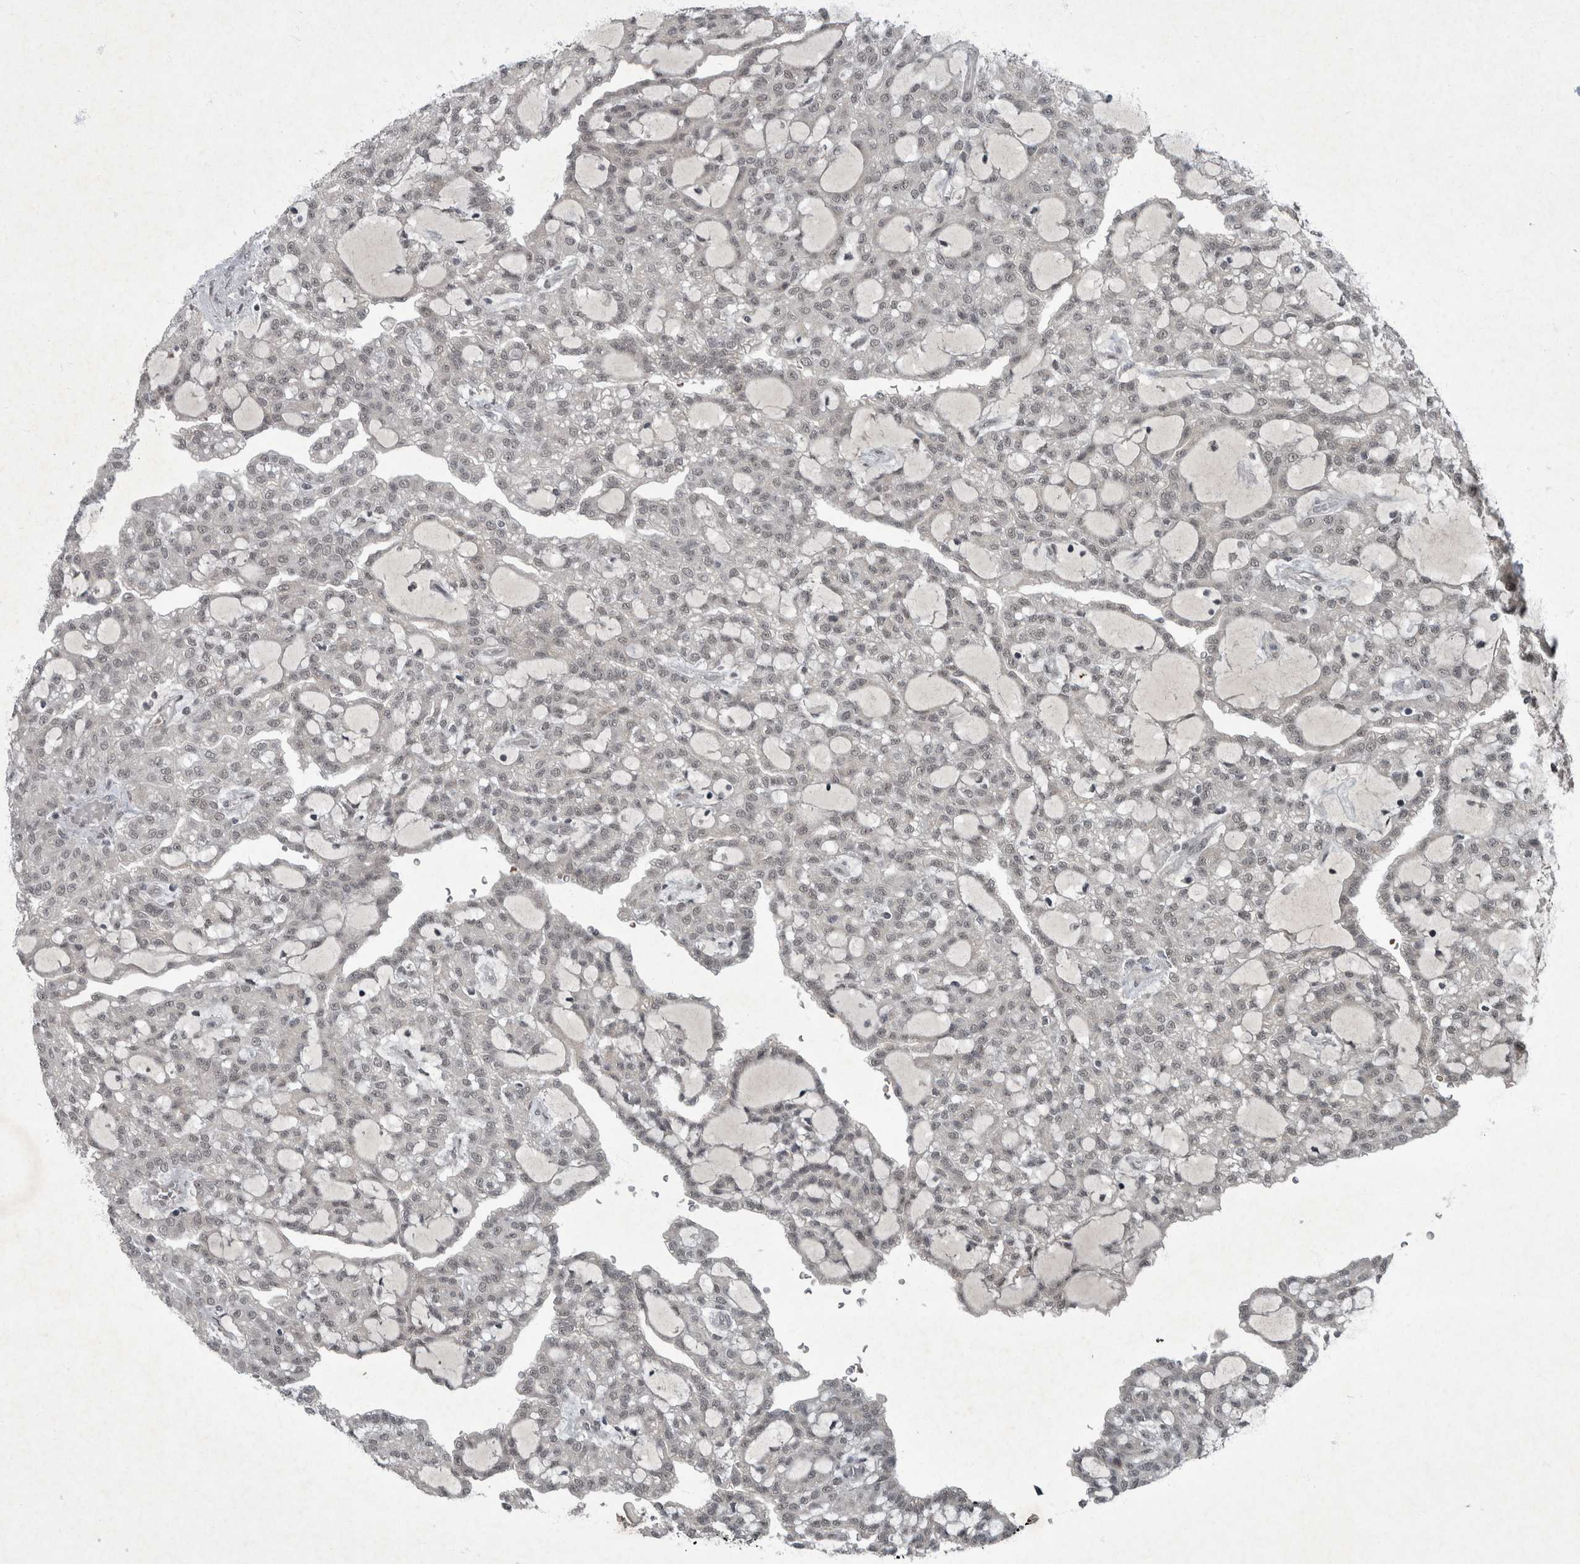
{"staining": {"intensity": "weak", "quantity": ">75%", "location": "nuclear"}, "tissue": "renal cancer", "cell_type": "Tumor cells", "image_type": "cancer", "snomed": [{"axis": "morphology", "description": "Adenocarcinoma, NOS"}, {"axis": "topography", "description": "Kidney"}], "caption": "High-magnification brightfield microscopy of renal adenocarcinoma stained with DAB (brown) and counterstained with hematoxylin (blue). tumor cells exhibit weak nuclear positivity is identified in about>75% of cells.", "gene": "WDR33", "patient": {"sex": "male", "age": 63}}